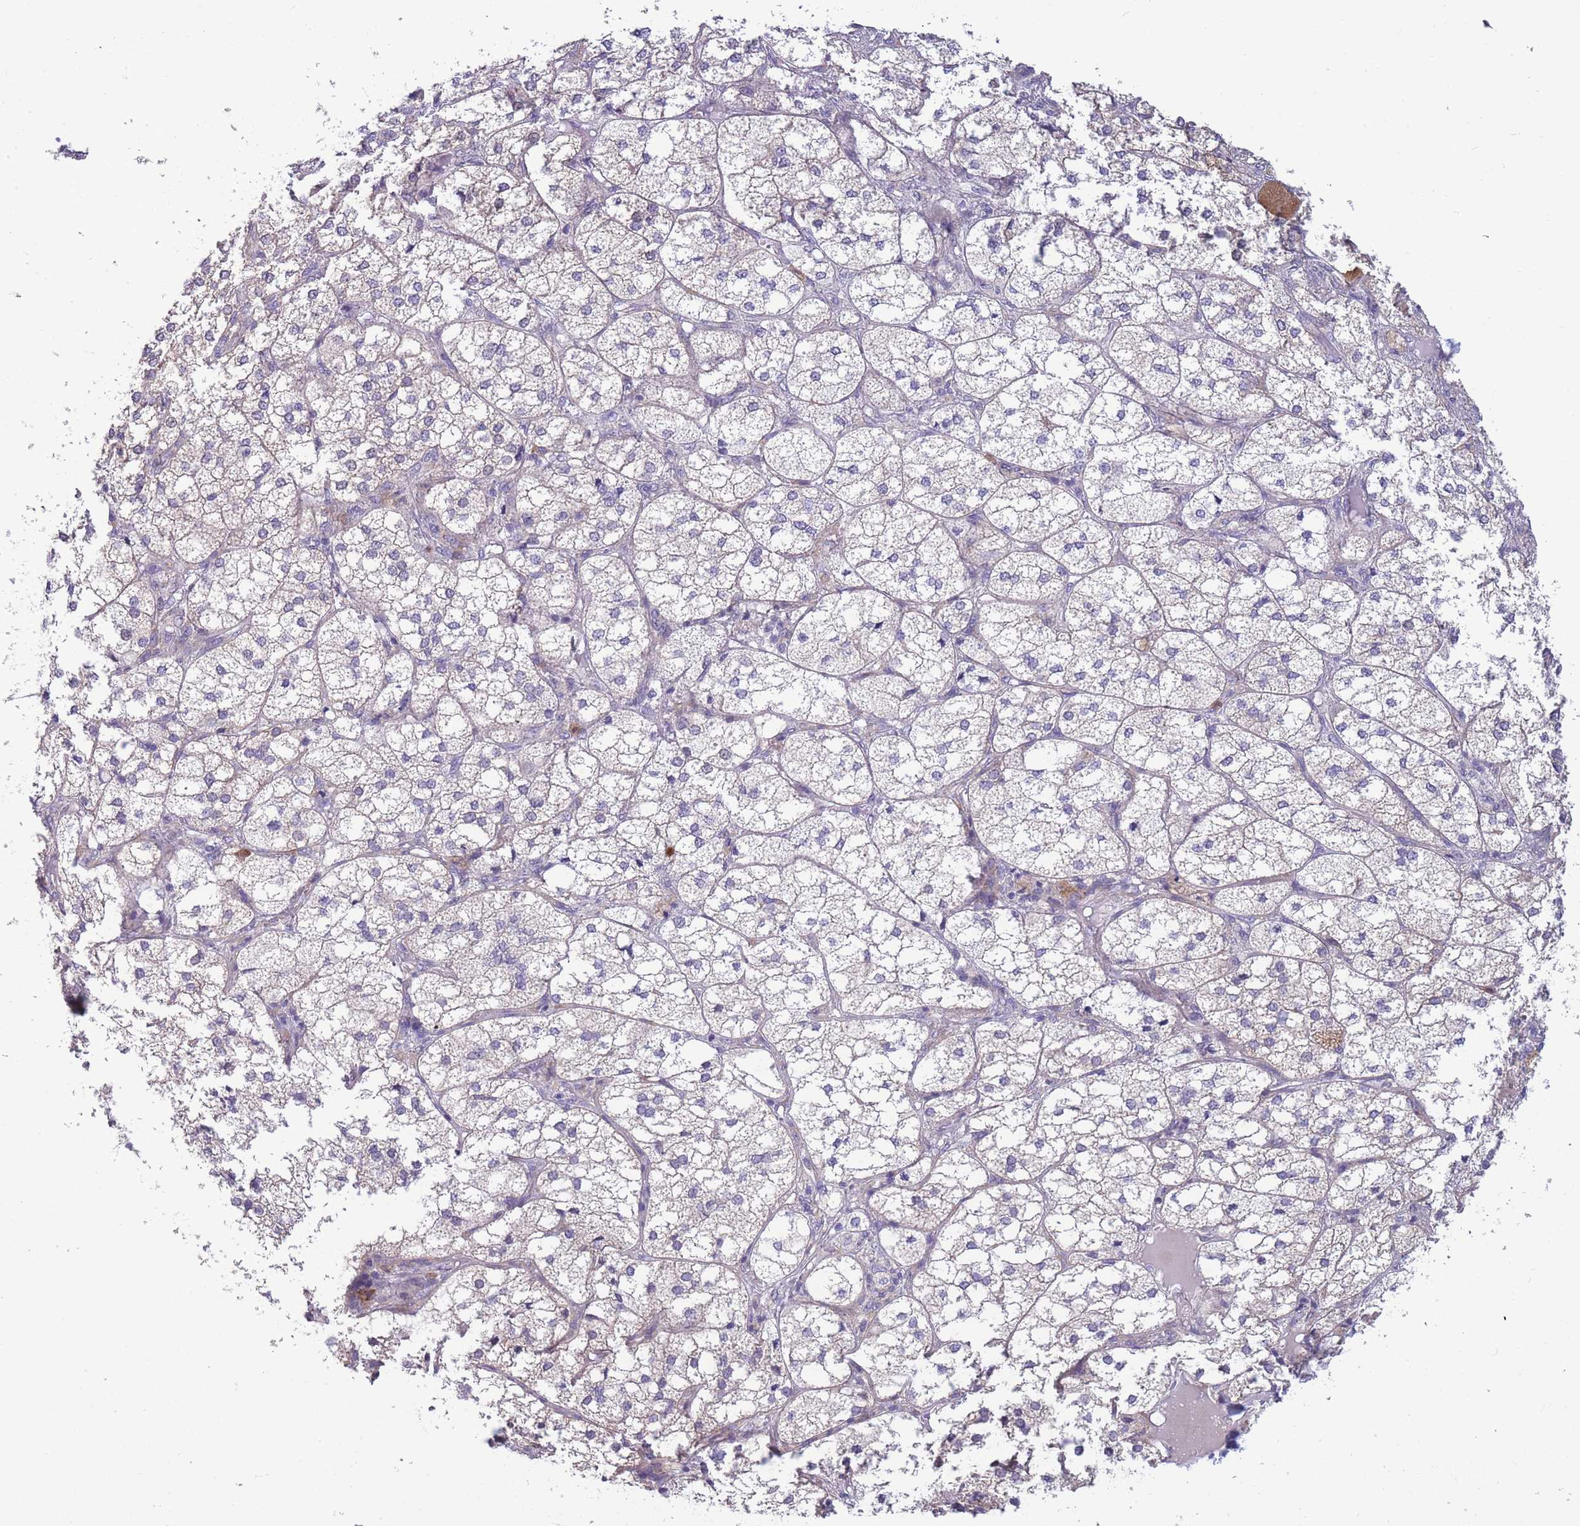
{"staining": {"intensity": "weak", "quantity": "<25%", "location": "cytoplasmic/membranous"}, "tissue": "adrenal gland", "cell_type": "Glandular cells", "image_type": "normal", "snomed": [{"axis": "morphology", "description": "Normal tissue, NOS"}, {"axis": "topography", "description": "Adrenal gland"}], "caption": "Immunohistochemistry of unremarkable human adrenal gland displays no expression in glandular cells.", "gene": "NDUFAF6", "patient": {"sex": "female", "age": 61}}